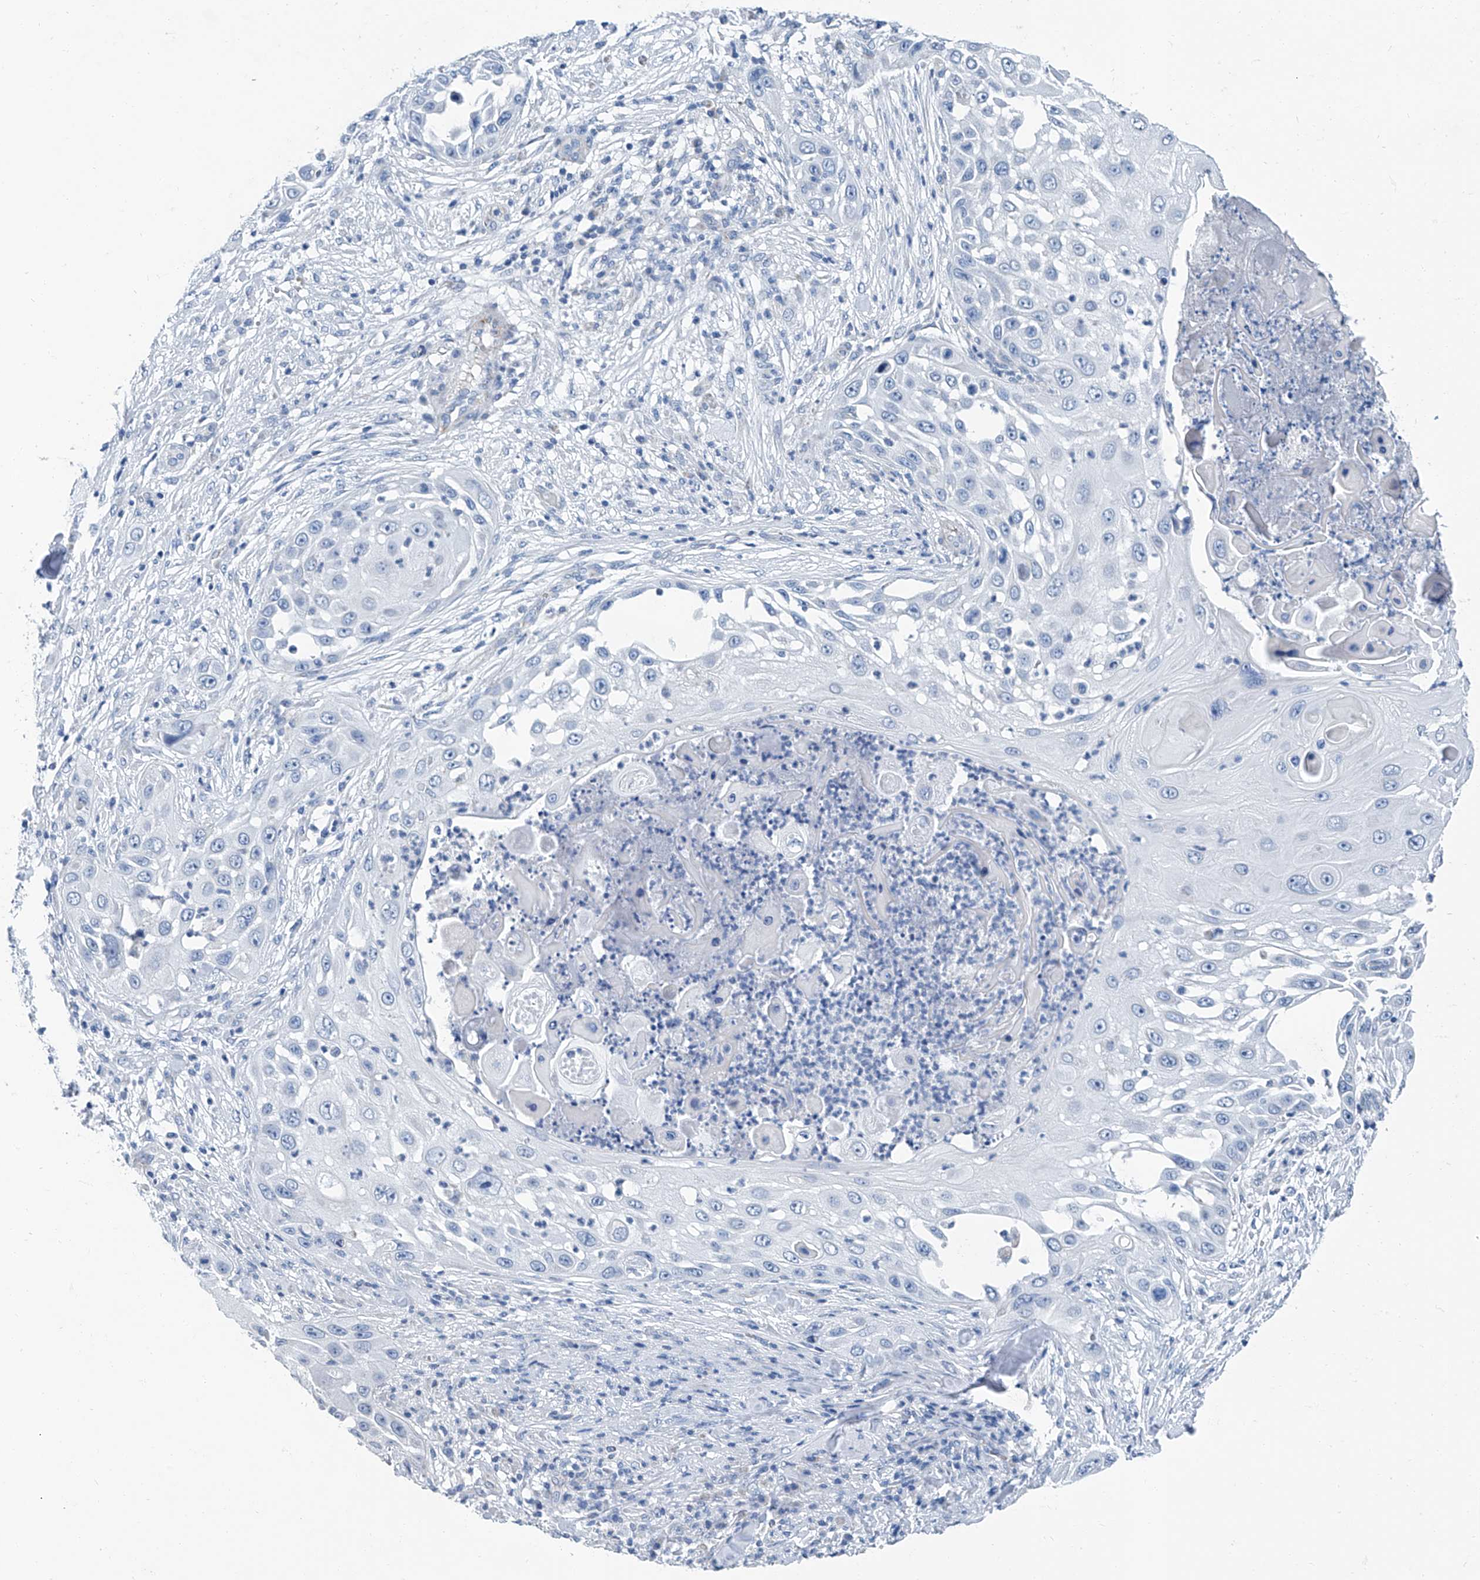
{"staining": {"intensity": "negative", "quantity": "none", "location": "none"}, "tissue": "skin cancer", "cell_type": "Tumor cells", "image_type": "cancer", "snomed": [{"axis": "morphology", "description": "Squamous cell carcinoma, NOS"}, {"axis": "topography", "description": "Skin"}], "caption": "This is an immunohistochemistry (IHC) photomicrograph of squamous cell carcinoma (skin). There is no staining in tumor cells.", "gene": "MT-ND1", "patient": {"sex": "female", "age": 44}}